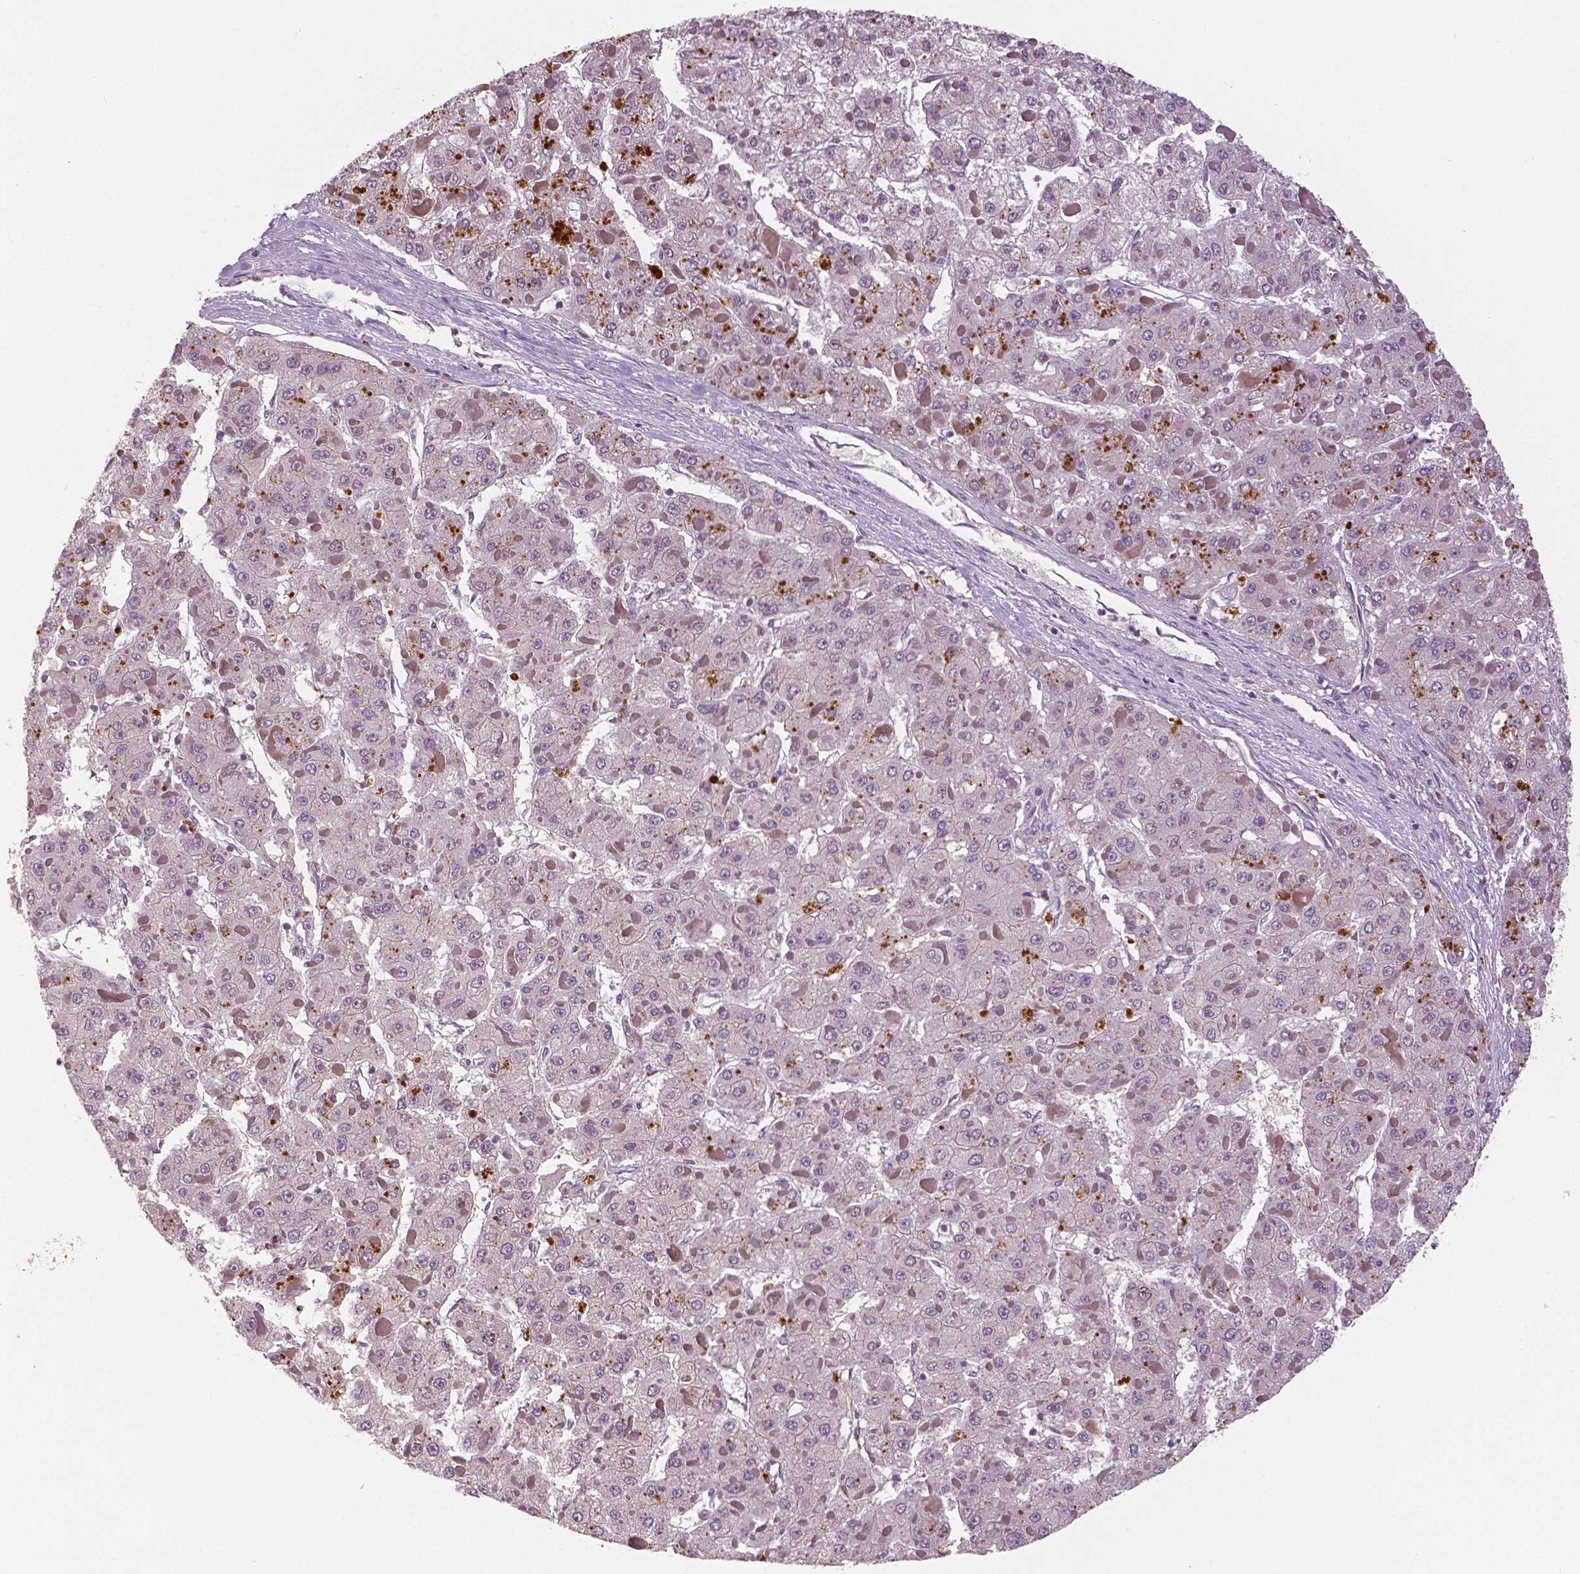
{"staining": {"intensity": "negative", "quantity": "none", "location": "none"}, "tissue": "liver cancer", "cell_type": "Tumor cells", "image_type": "cancer", "snomed": [{"axis": "morphology", "description": "Carcinoma, Hepatocellular, NOS"}, {"axis": "topography", "description": "Liver"}], "caption": "This is a micrograph of immunohistochemistry staining of liver cancer (hepatocellular carcinoma), which shows no expression in tumor cells.", "gene": "MKI67", "patient": {"sex": "female", "age": 73}}